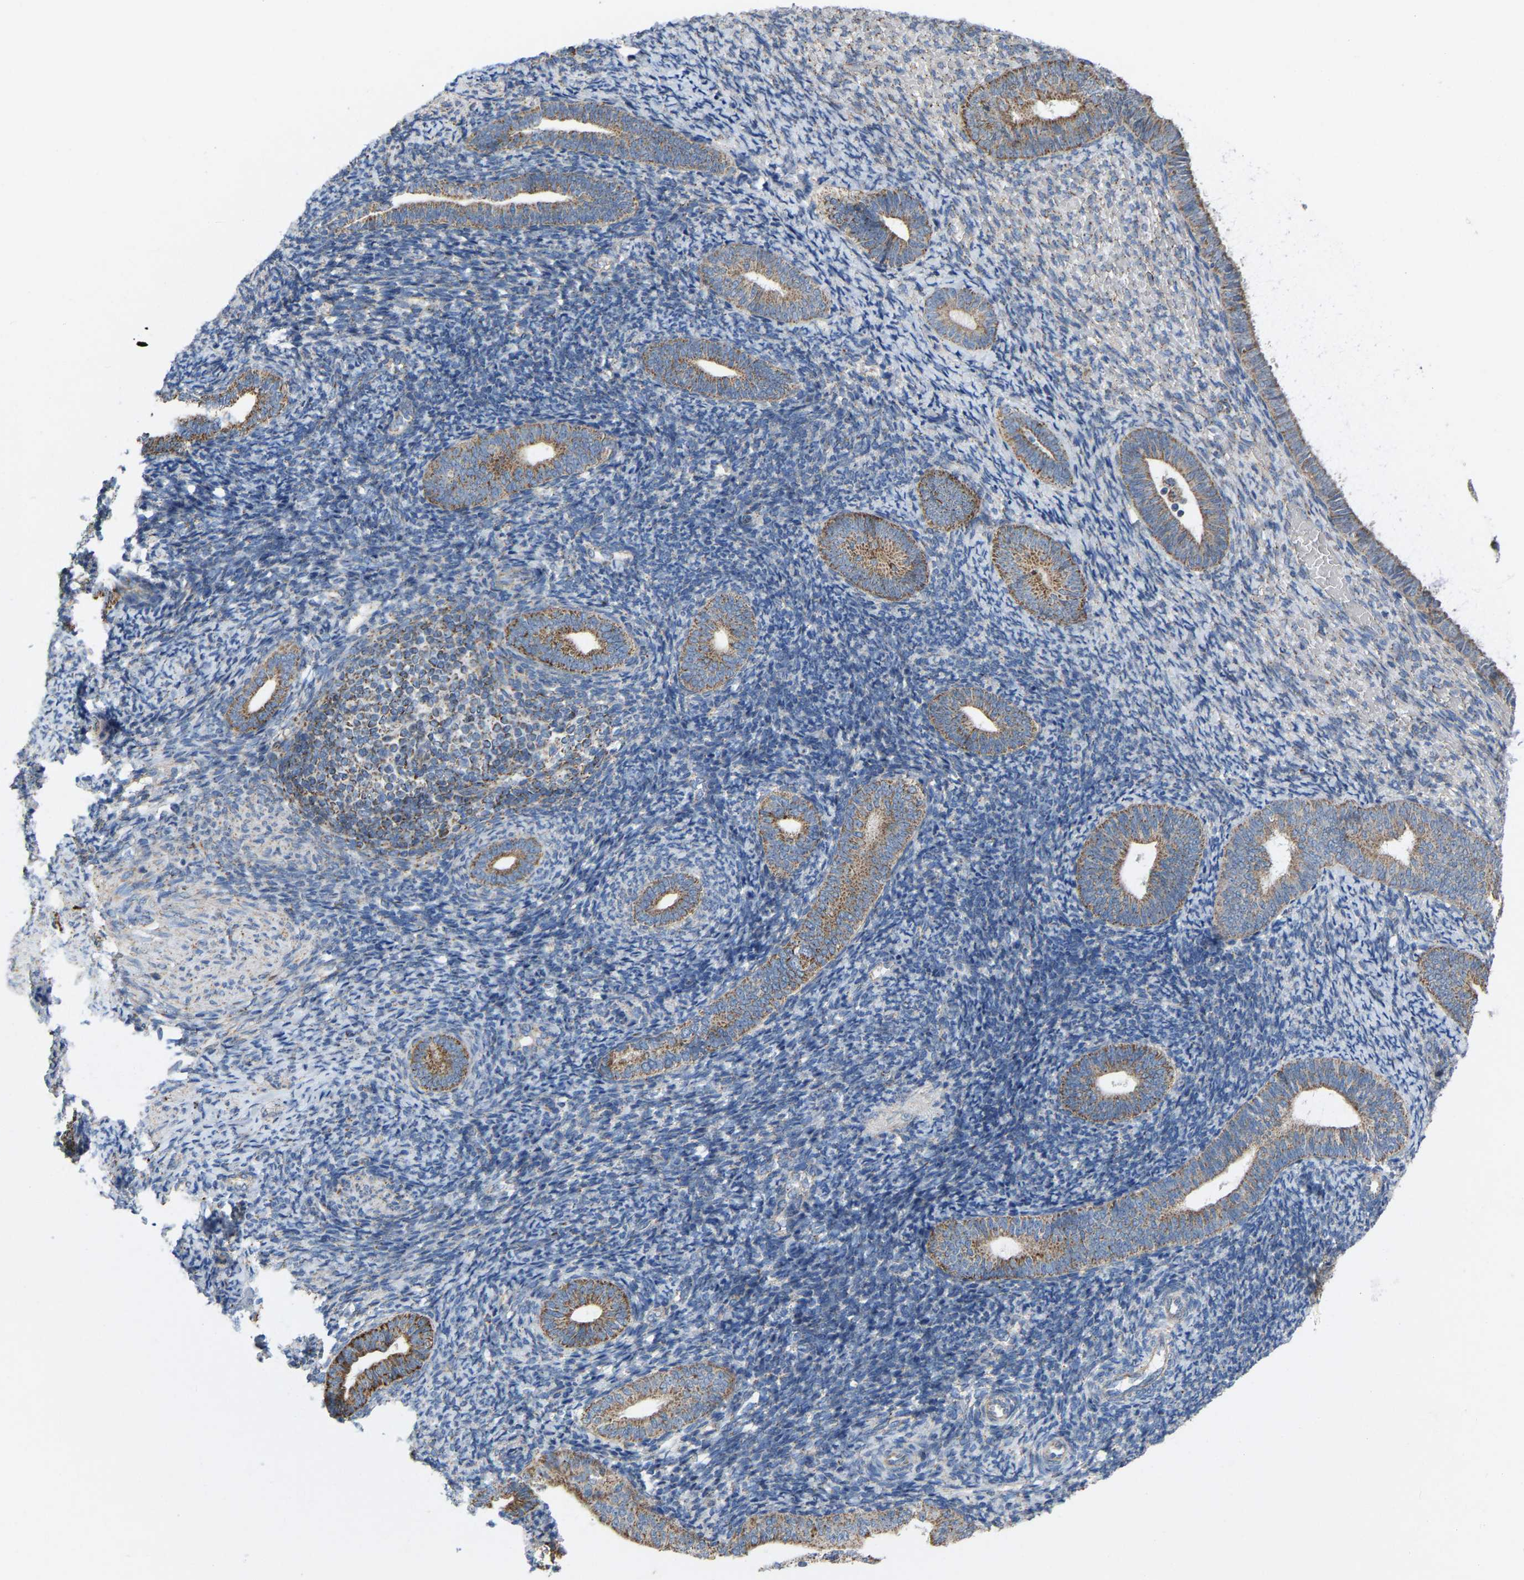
{"staining": {"intensity": "negative", "quantity": "none", "location": "none"}, "tissue": "endometrium", "cell_type": "Cells in endometrial stroma", "image_type": "normal", "snomed": [{"axis": "morphology", "description": "Normal tissue, NOS"}, {"axis": "topography", "description": "Endometrium"}], "caption": "An IHC photomicrograph of normal endometrium is shown. There is no staining in cells in endometrial stroma of endometrium. Brightfield microscopy of immunohistochemistry stained with DAB (brown) and hematoxylin (blue), captured at high magnification.", "gene": "BCL10", "patient": {"sex": "female", "age": 66}}